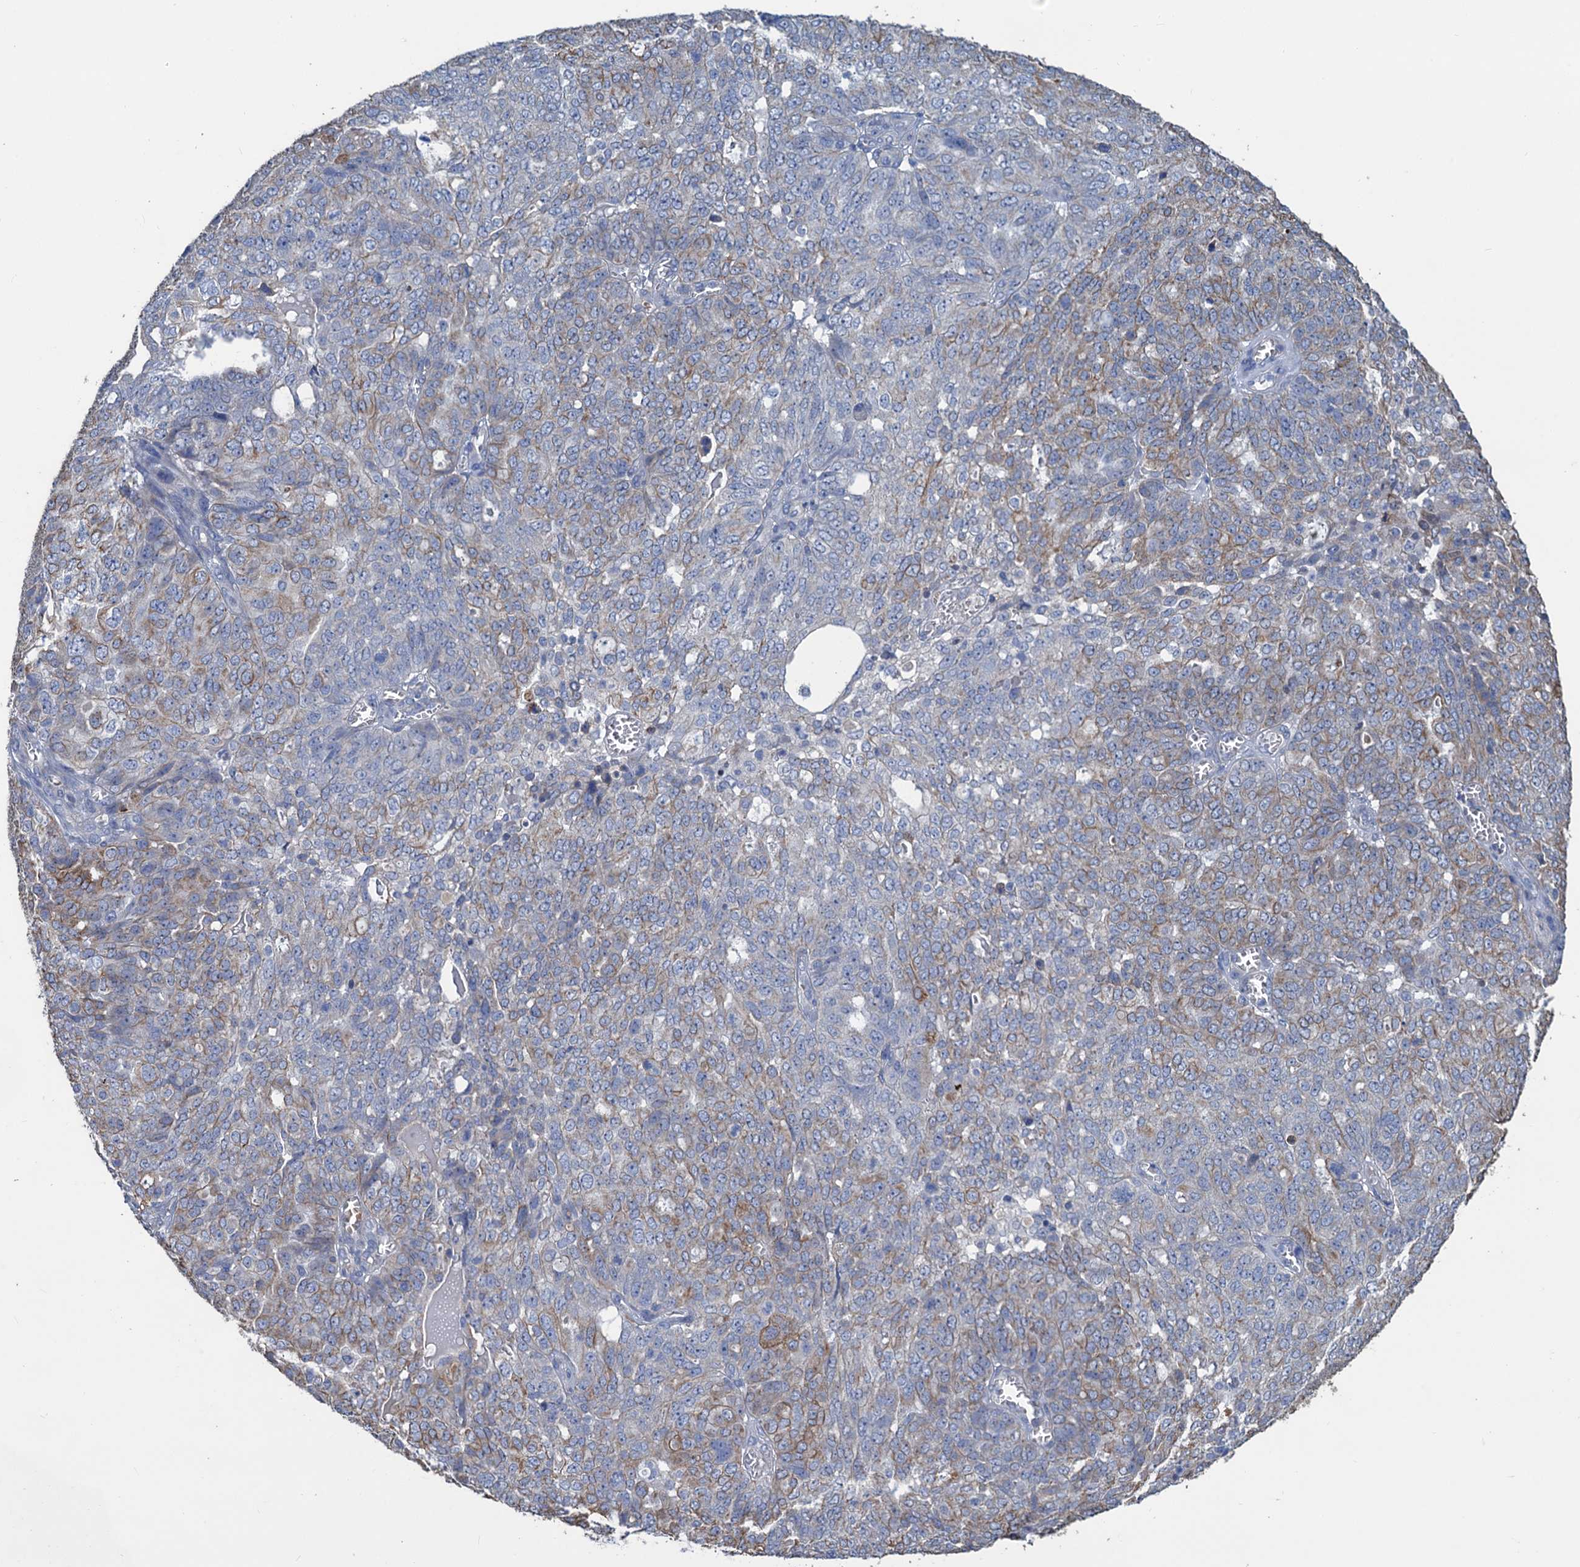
{"staining": {"intensity": "moderate", "quantity": "<25%", "location": "cytoplasmic/membranous"}, "tissue": "ovarian cancer", "cell_type": "Tumor cells", "image_type": "cancer", "snomed": [{"axis": "morphology", "description": "Cystadenocarcinoma, serous, NOS"}, {"axis": "topography", "description": "Soft tissue"}, {"axis": "topography", "description": "Ovary"}], "caption": "Ovarian serous cystadenocarcinoma was stained to show a protein in brown. There is low levels of moderate cytoplasmic/membranous expression in about <25% of tumor cells.", "gene": "SMCO3", "patient": {"sex": "female", "age": 57}}